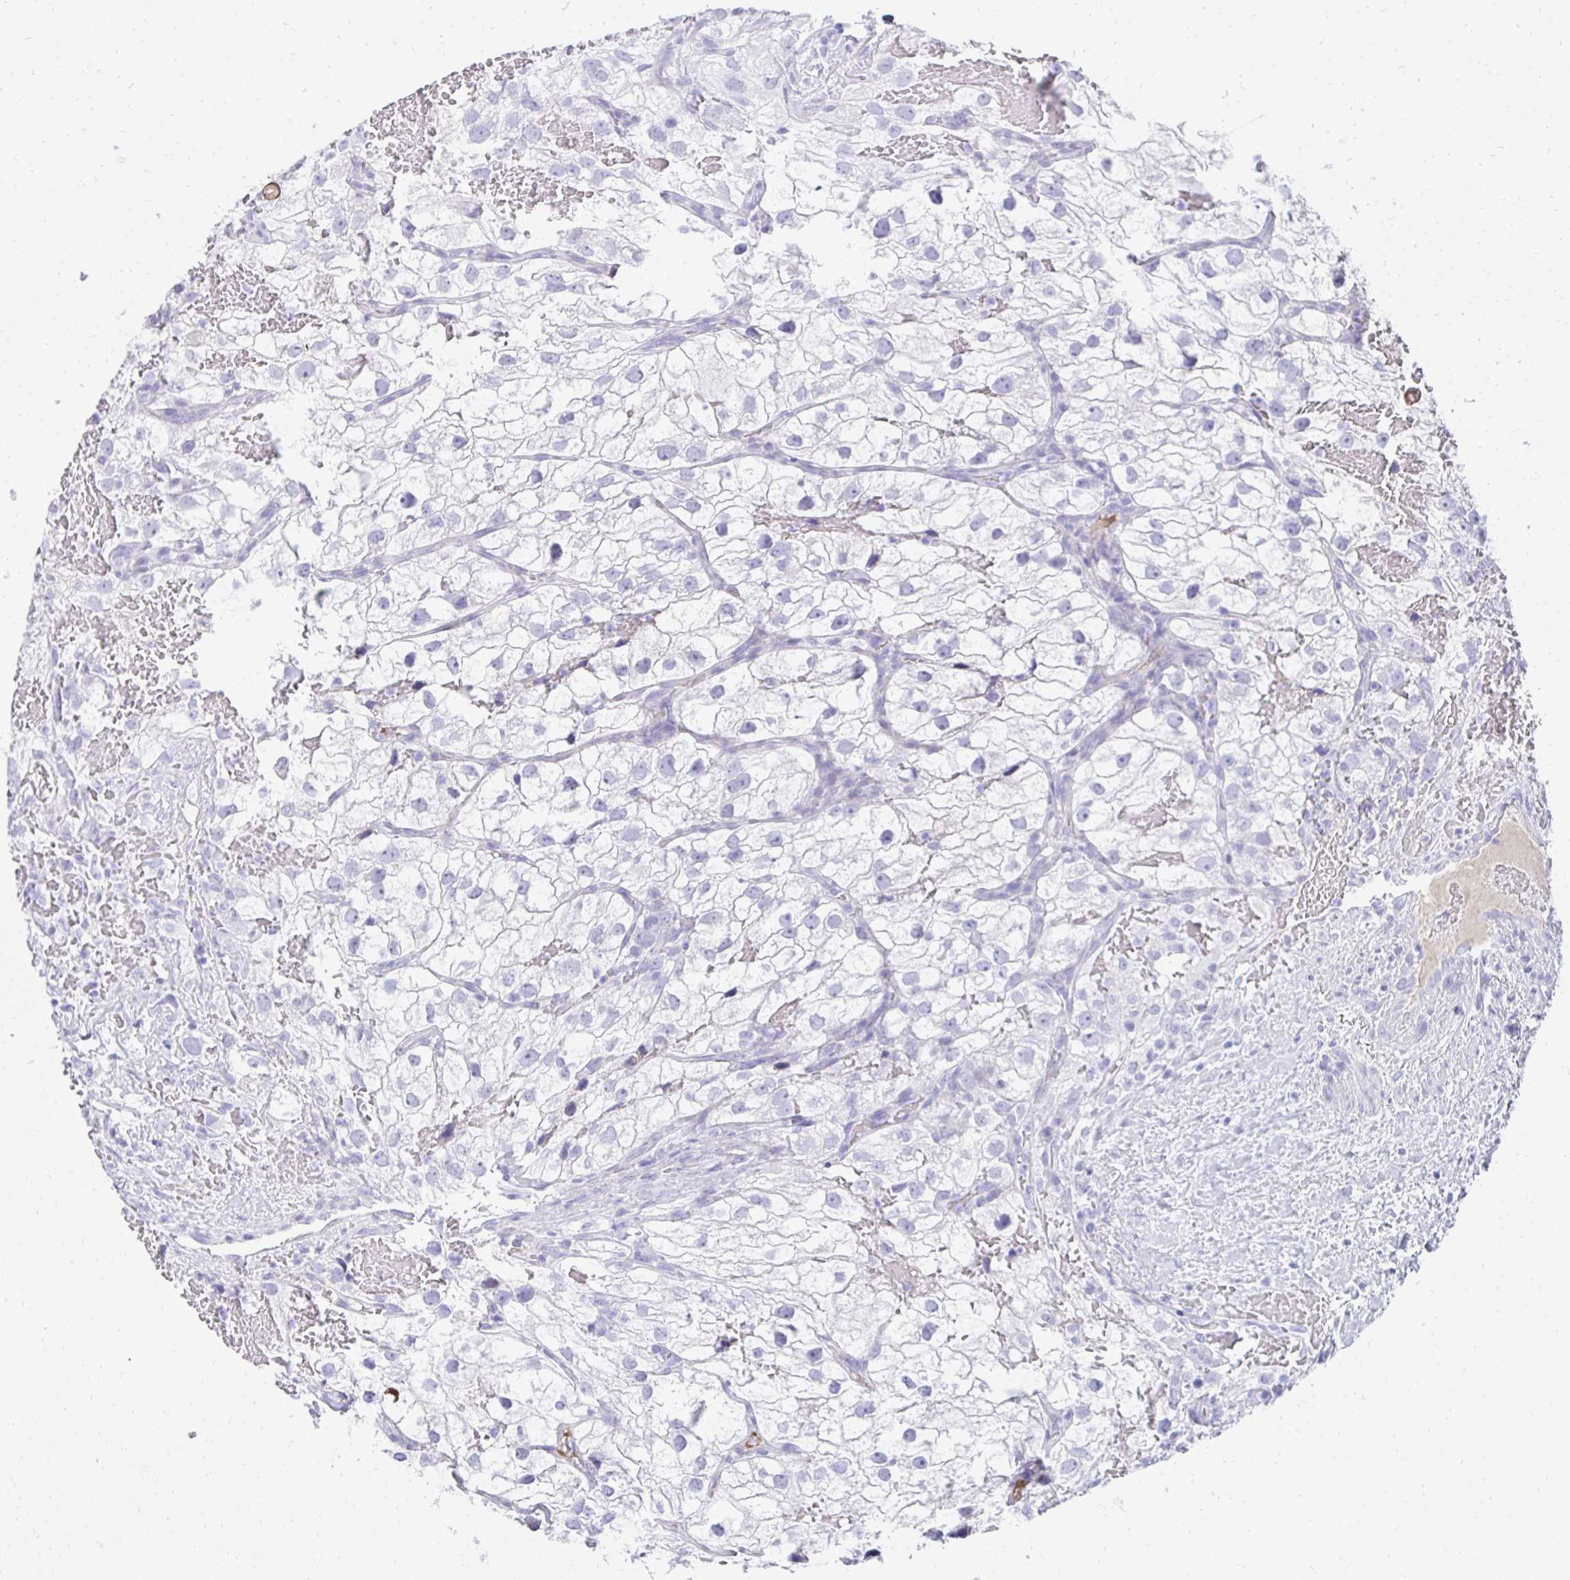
{"staining": {"intensity": "negative", "quantity": "none", "location": "none"}, "tissue": "renal cancer", "cell_type": "Tumor cells", "image_type": "cancer", "snomed": [{"axis": "morphology", "description": "Adenocarcinoma, NOS"}, {"axis": "topography", "description": "Kidney"}], "caption": "Tumor cells show no significant positivity in adenocarcinoma (renal).", "gene": "TNNT1", "patient": {"sex": "male", "age": 59}}